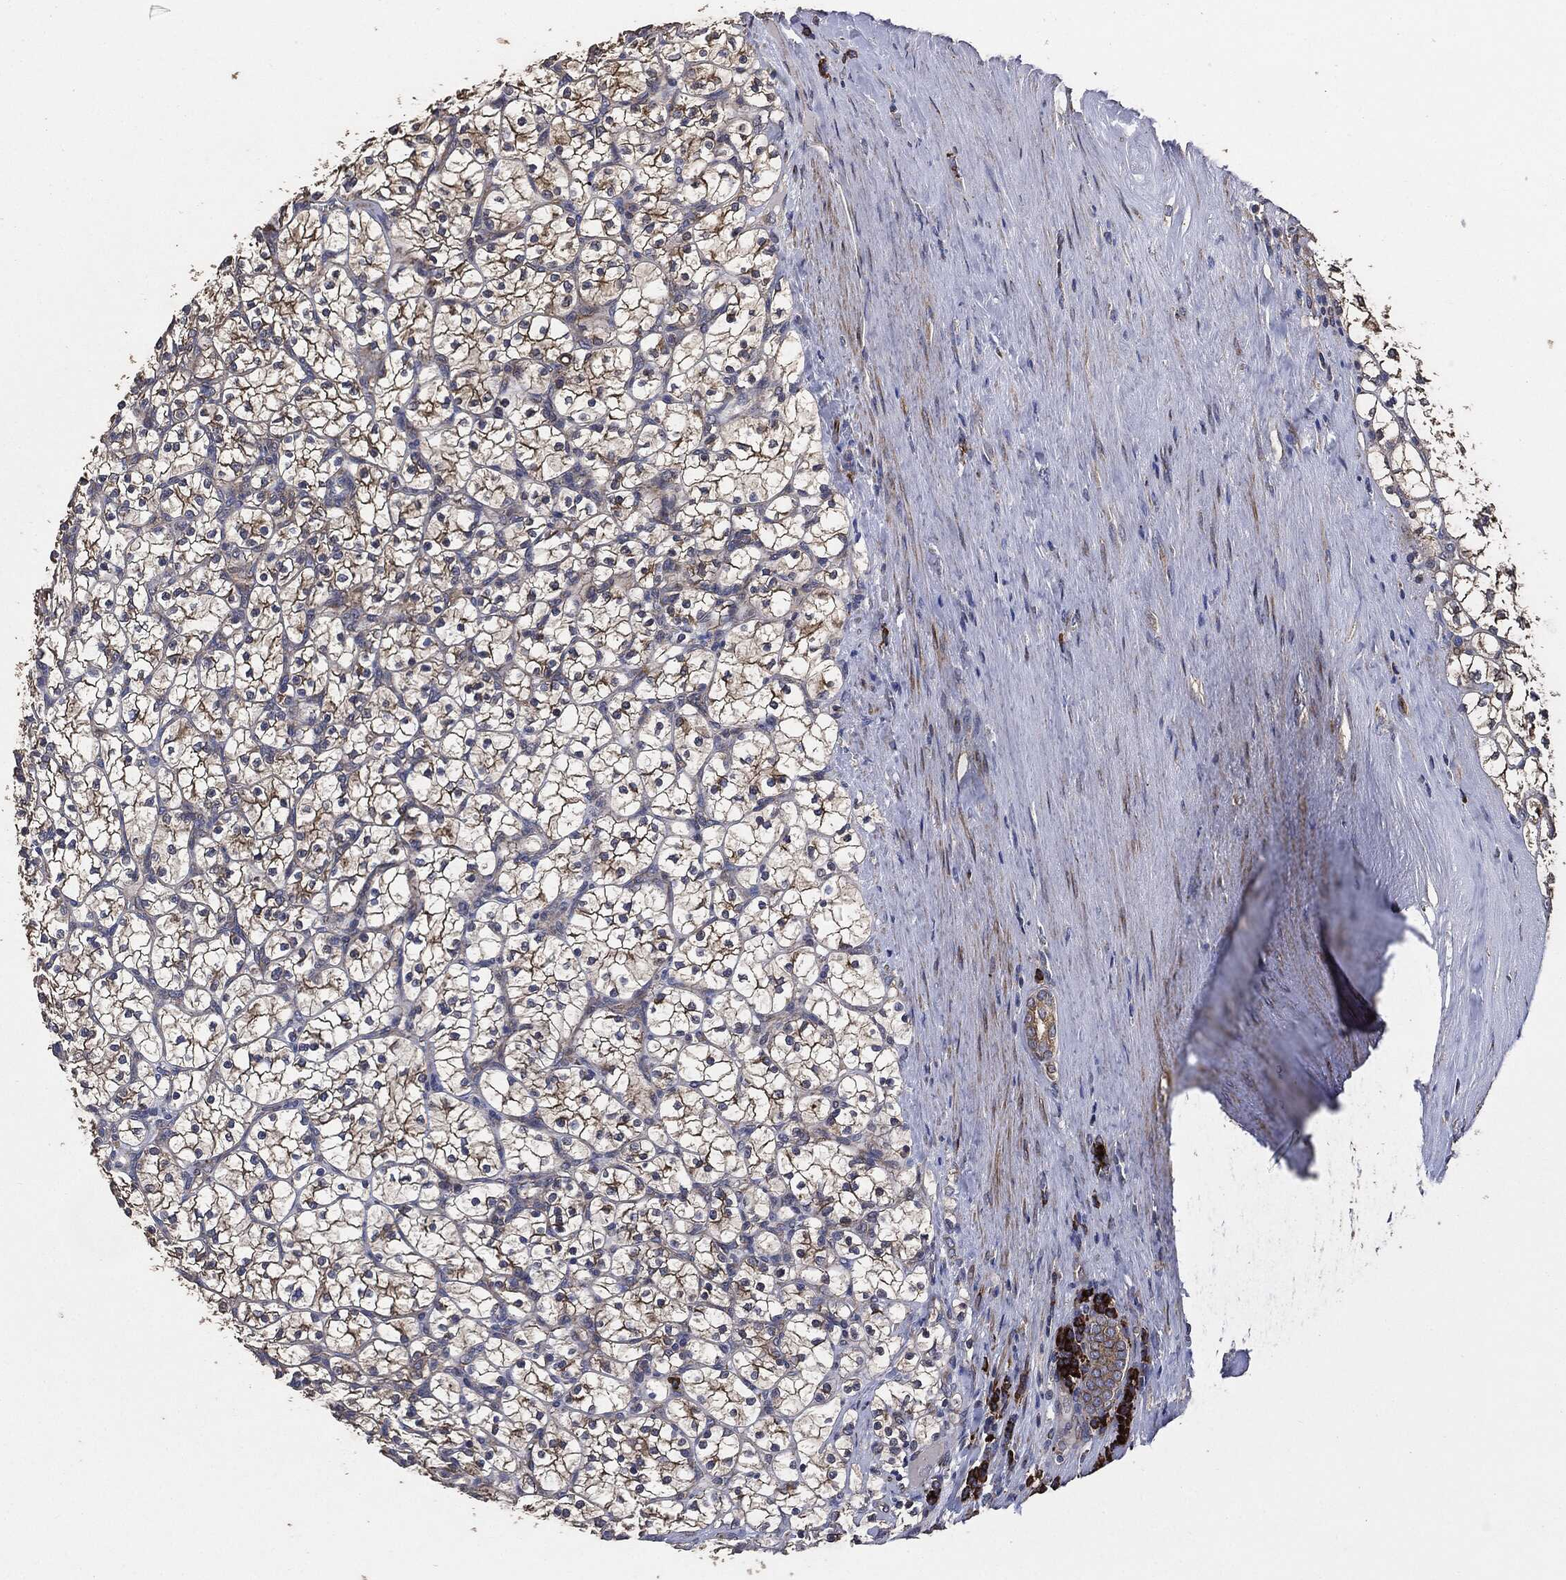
{"staining": {"intensity": "strong", "quantity": "25%-75%", "location": "cytoplasmic/membranous"}, "tissue": "renal cancer", "cell_type": "Tumor cells", "image_type": "cancer", "snomed": [{"axis": "morphology", "description": "Adenocarcinoma, NOS"}, {"axis": "topography", "description": "Kidney"}], "caption": "Immunohistochemical staining of human renal cancer shows high levels of strong cytoplasmic/membranous staining in approximately 25%-75% of tumor cells. Using DAB (brown) and hematoxylin (blue) stains, captured at high magnification using brightfield microscopy.", "gene": "STK3", "patient": {"sex": "female", "age": 89}}